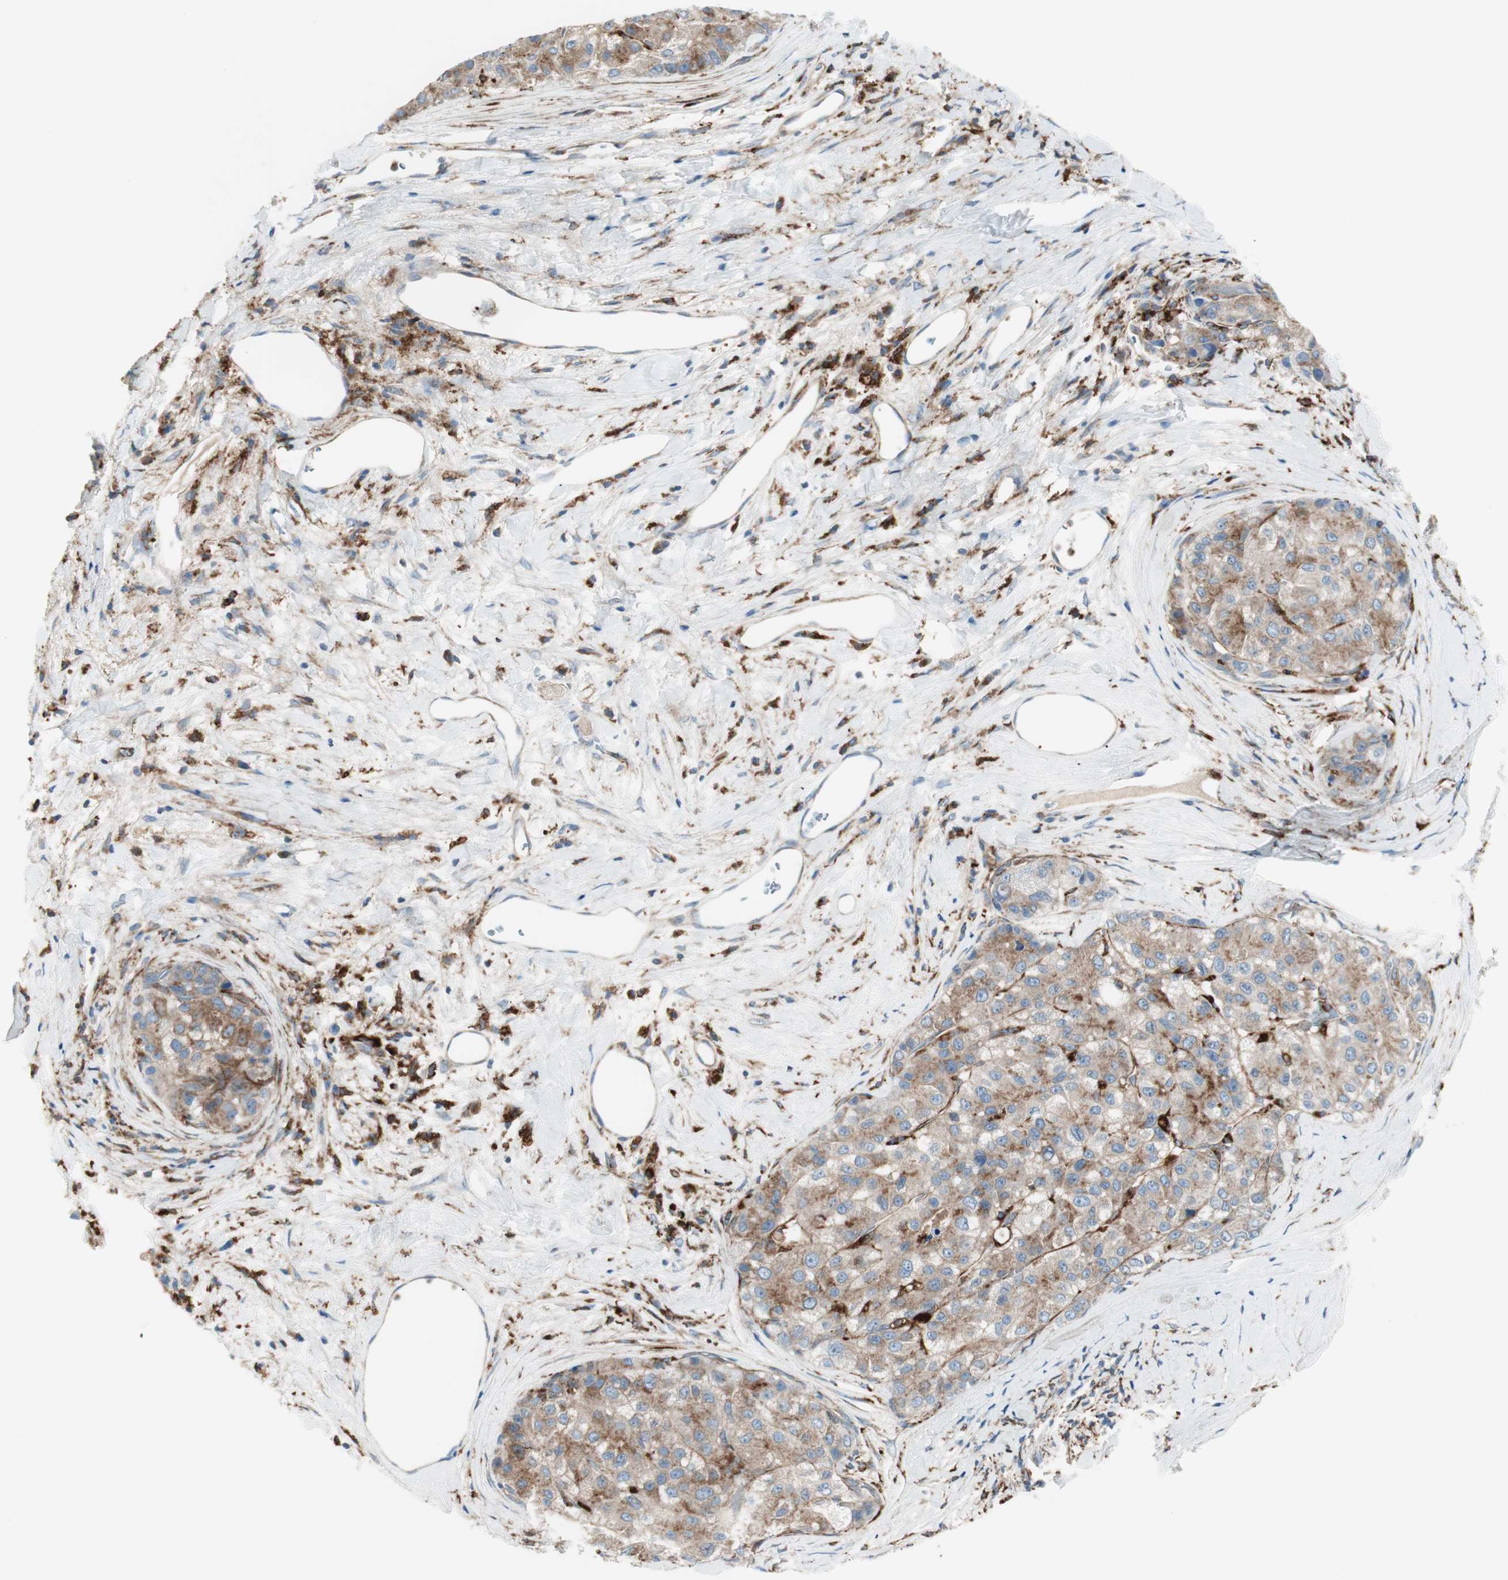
{"staining": {"intensity": "moderate", "quantity": "25%-75%", "location": "cytoplasmic/membranous"}, "tissue": "liver cancer", "cell_type": "Tumor cells", "image_type": "cancer", "snomed": [{"axis": "morphology", "description": "Carcinoma, Hepatocellular, NOS"}, {"axis": "topography", "description": "Liver"}], "caption": "Liver cancer (hepatocellular carcinoma) stained with DAB (3,3'-diaminobenzidine) IHC reveals medium levels of moderate cytoplasmic/membranous expression in about 25%-75% of tumor cells. The staining was performed using DAB (3,3'-diaminobenzidine) to visualize the protein expression in brown, while the nuclei were stained in blue with hematoxylin (Magnification: 20x).", "gene": "ATP6V1G1", "patient": {"sex": "male", "age": 80}}